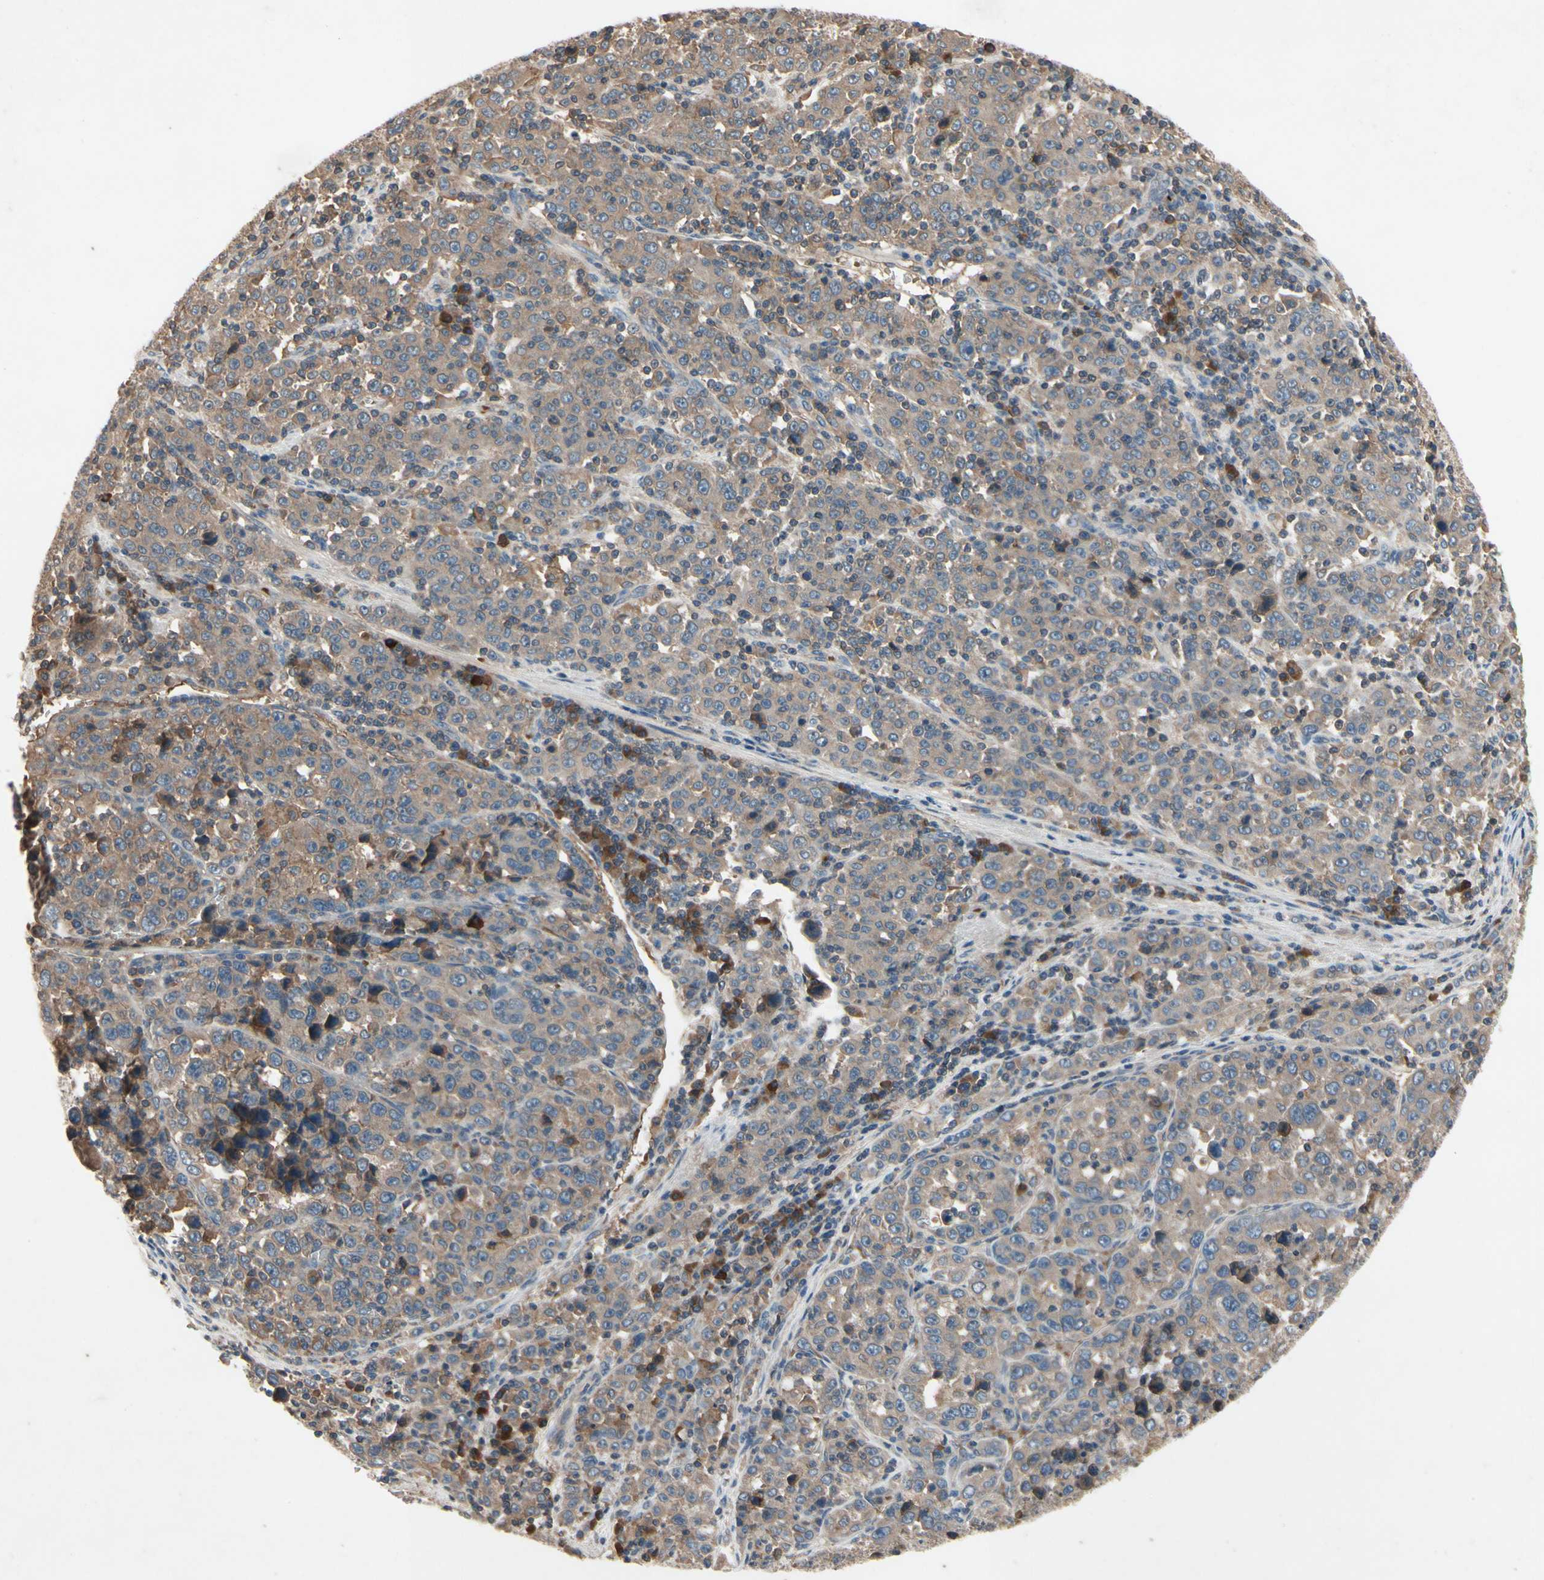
{"staining": {"intensity": "weak", "quantity": ">75%", "location": "cytoplasmic/membranous"}, "tissue": "stomach cancer", "cell_type": "Tumor cells", "image_type": "cancer", "snomed": [{"axis": "morphology", "description": "Normal tissue, NOS"}, {"axis": "morphology", "description": "Adenocarcinoma, NOS"}, {"axis": "topography", "description": "Stomach, upper"}, {"axis": "topography", "description": "Stomach"}], "caption": "The histopathology image exhibits staining of stomach cancer (adenocarcinoma), revealing weak cytoplasmic/membranous protein staining (brown color) within tumor cells.", "gene": "IL1RL1", "patient": {"sex": "male", "age": 59}}